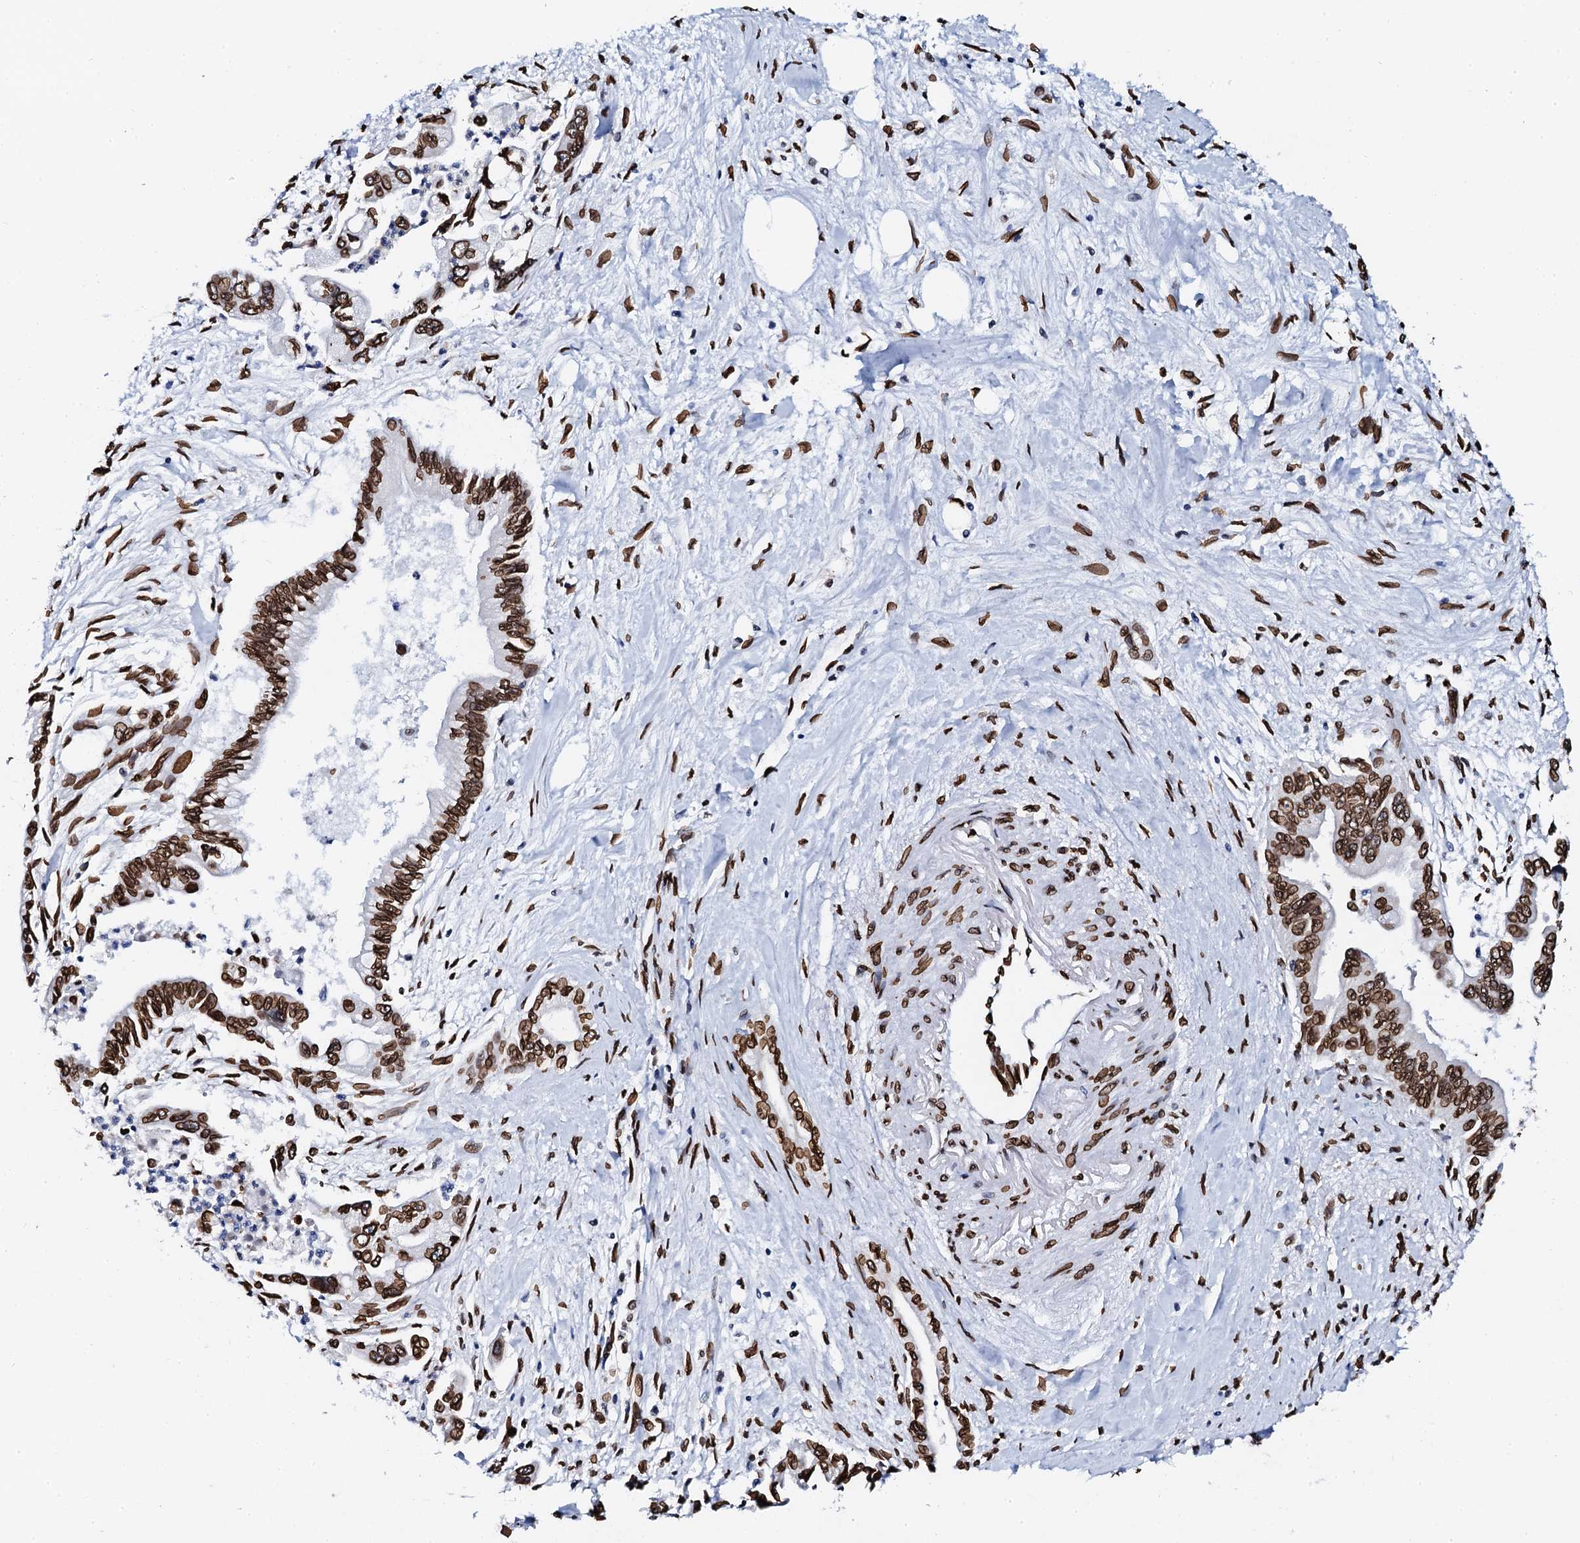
{"staining": {"intensity": "strong", "quantity": ">75%", "location": "nuclear"}, "tissue": "pancreatic cancer", "cell_type": "Tumor cells", "image_type": "cancer", "snomed": [{"axis": "morphology", "description": "Adenocarcinoma, NOS"}, {"axis": "topography", "description": "Pancreas"}], "caption": "Pancreatic adenocarcinoma stained with a protein marker reveals strong staining in tumor cells.", "gene": "KATNAL2", "patient": {"sex": "male", "age": 70}}